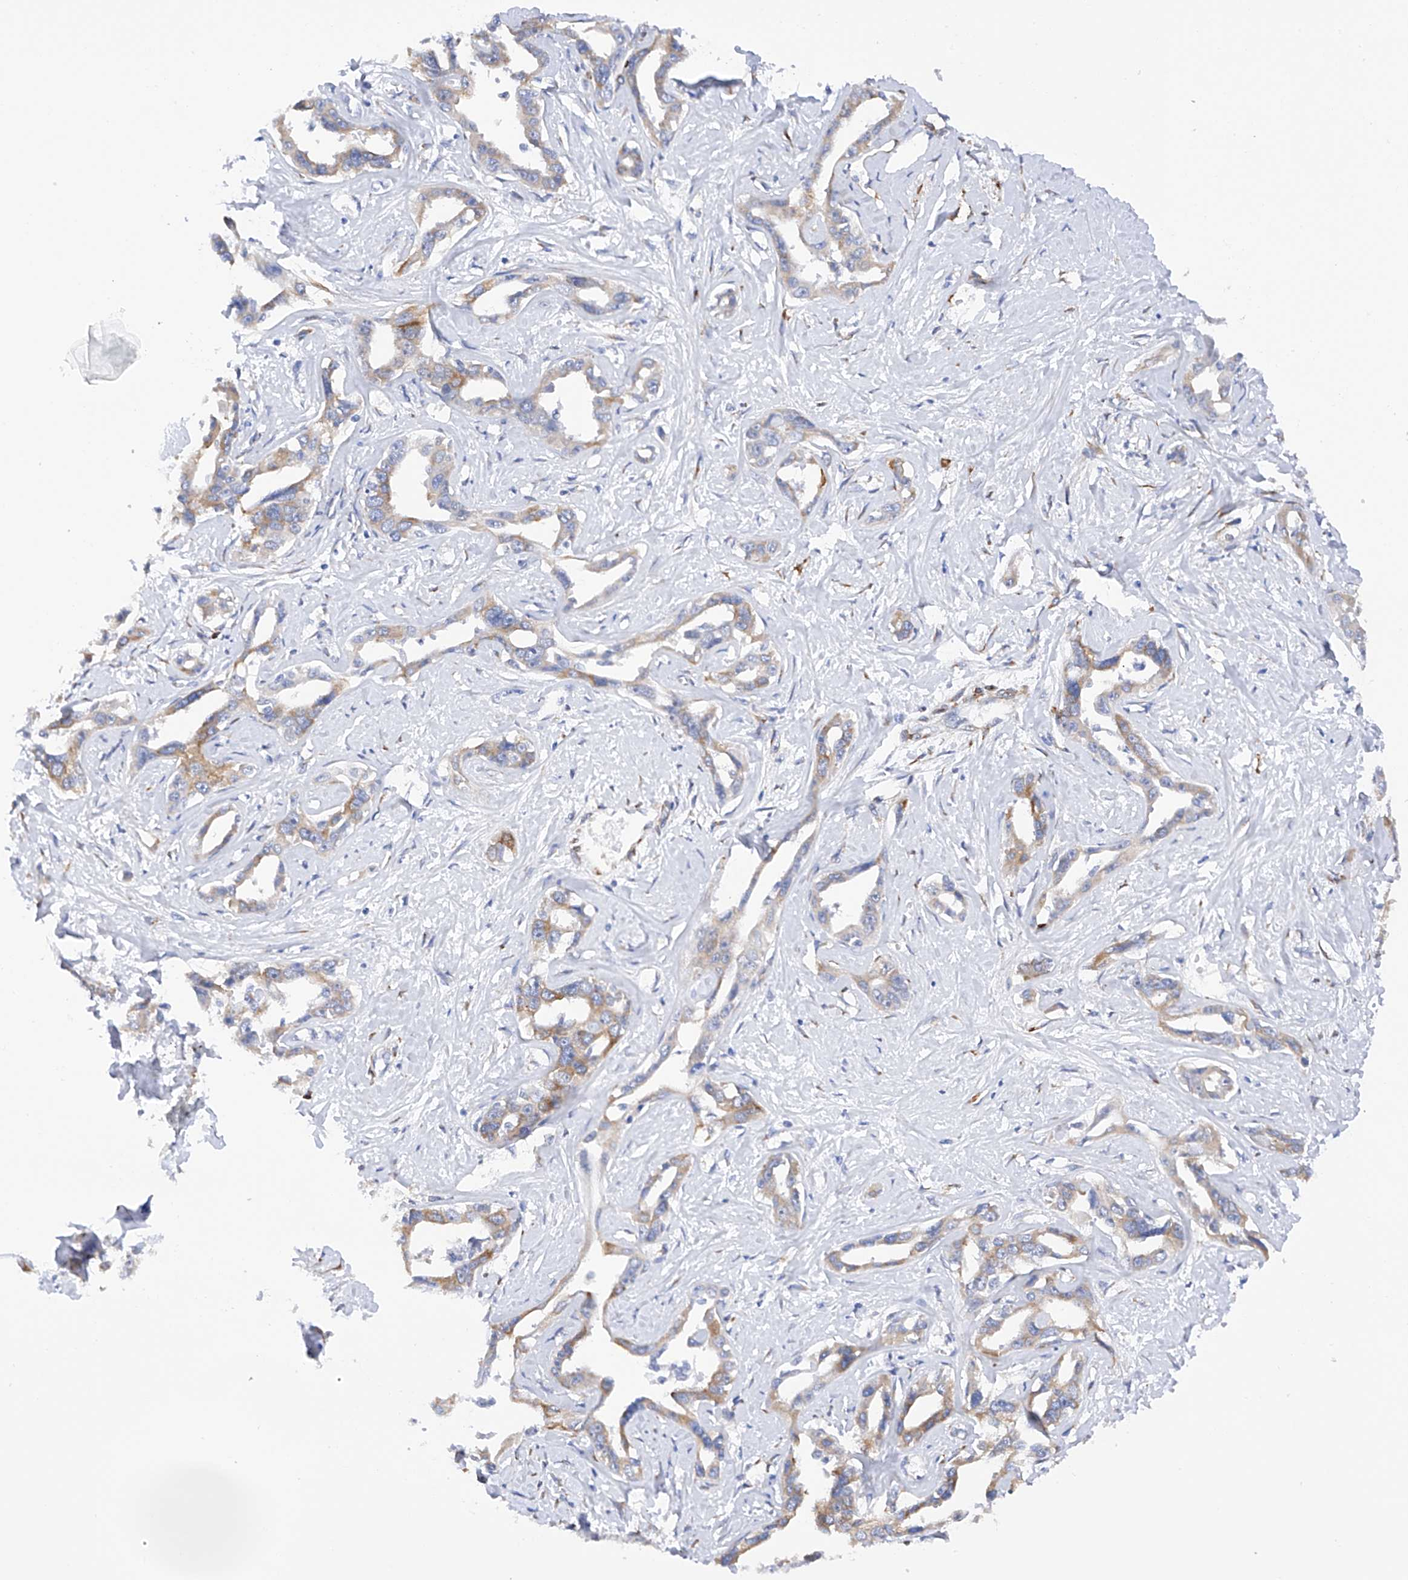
{"staining": {"intensity": "weak", "quantity": "25%-75%", "location": "cytoplasmic/membranous"}, "tissue": "liver cancer", "cell_type": "Tumor cells", "image_type": "cancer", "snomed": [{"axis": "morphology", "description": "Cholangiocarcinoma"}, {"axis": "topography", "description": "Liver"}], "caption": "Liver cancer was stained to show a protein in brown. There is low levels of weak cytoplasmic/membranous expression in about 25%-75% of tumor cells.", "gene": "PDIA5", "patient": {"sex": "male", "age": 59}}